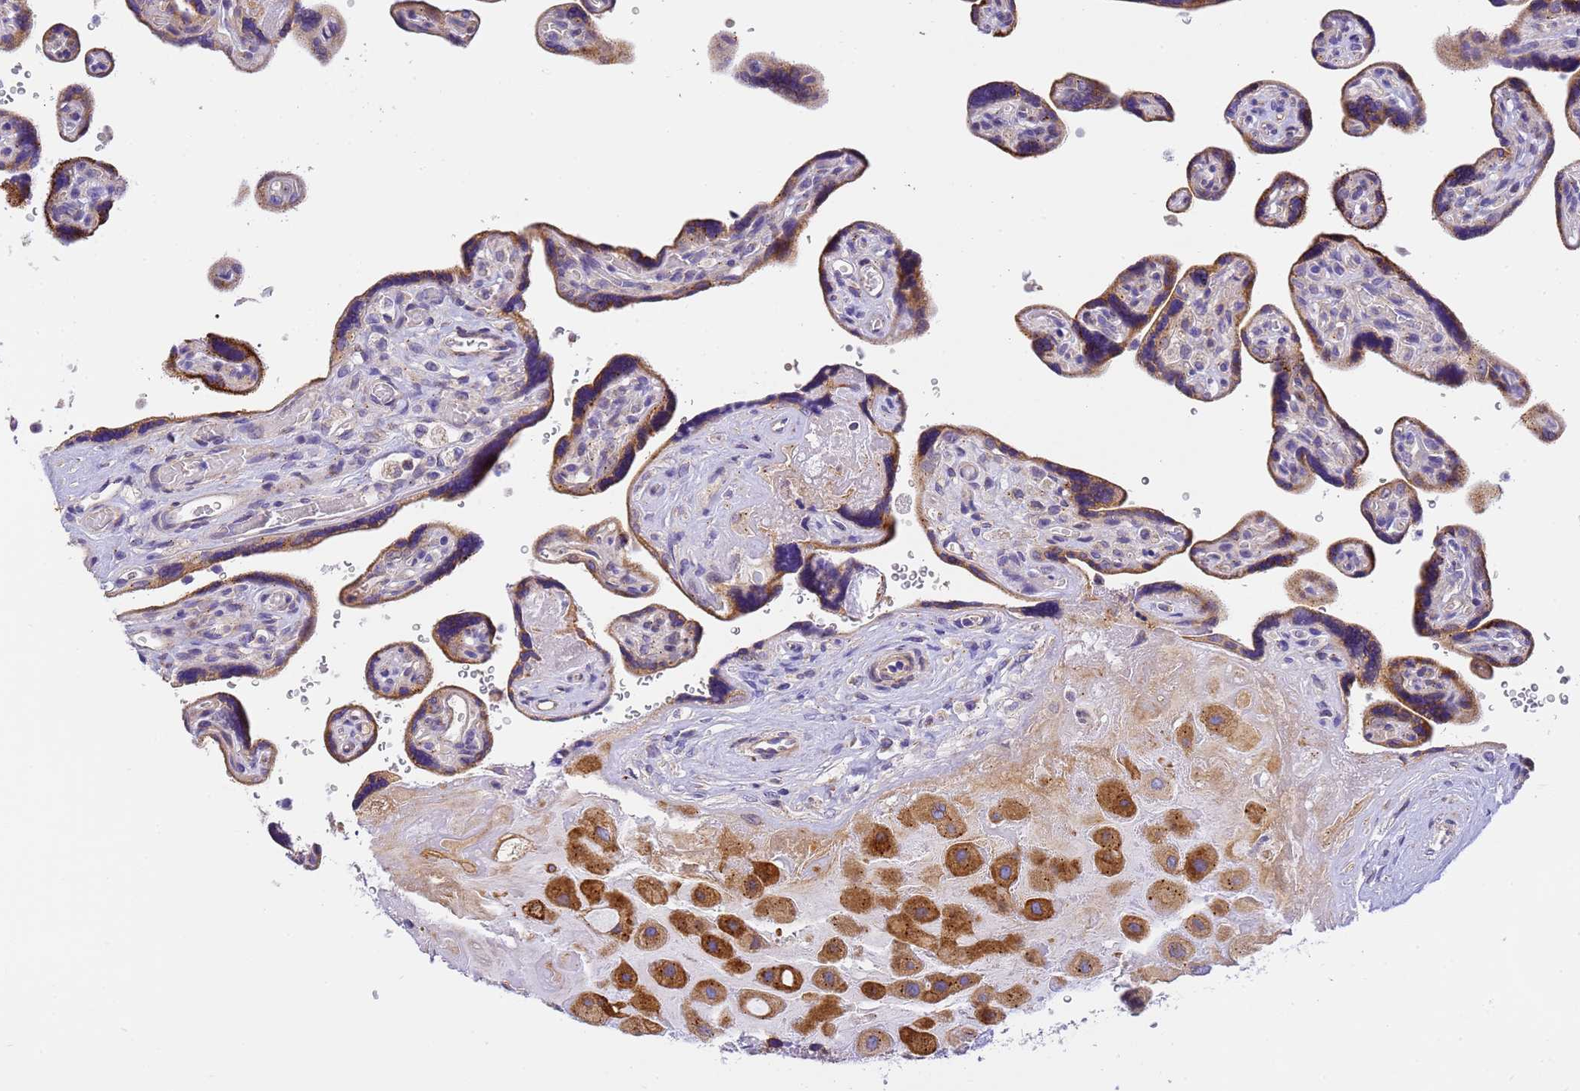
{"staining": {"intensity": "strong", "quantity": ">75%", "location": "cytoplasmic/membranous"}, "tissue": "placenta", "cell_type": "Decidual cells", "image_type": "normal", "snomed": [{"axis": "morphology", "description": "Normal tissue, NOS"}, {"axis": "topography", "description": "Placenta"}], "caption": "Placenta stained with IHC displays strong cytoplasmic/membranous expression in about >75% of decidual cells. The staining was performed using DAB, with brown indicating positive protein expression. Nuclei are stained blue with hematoxylin.", "gene": "RHBDD3", "patient": {"sex": "female", "age": 39}}